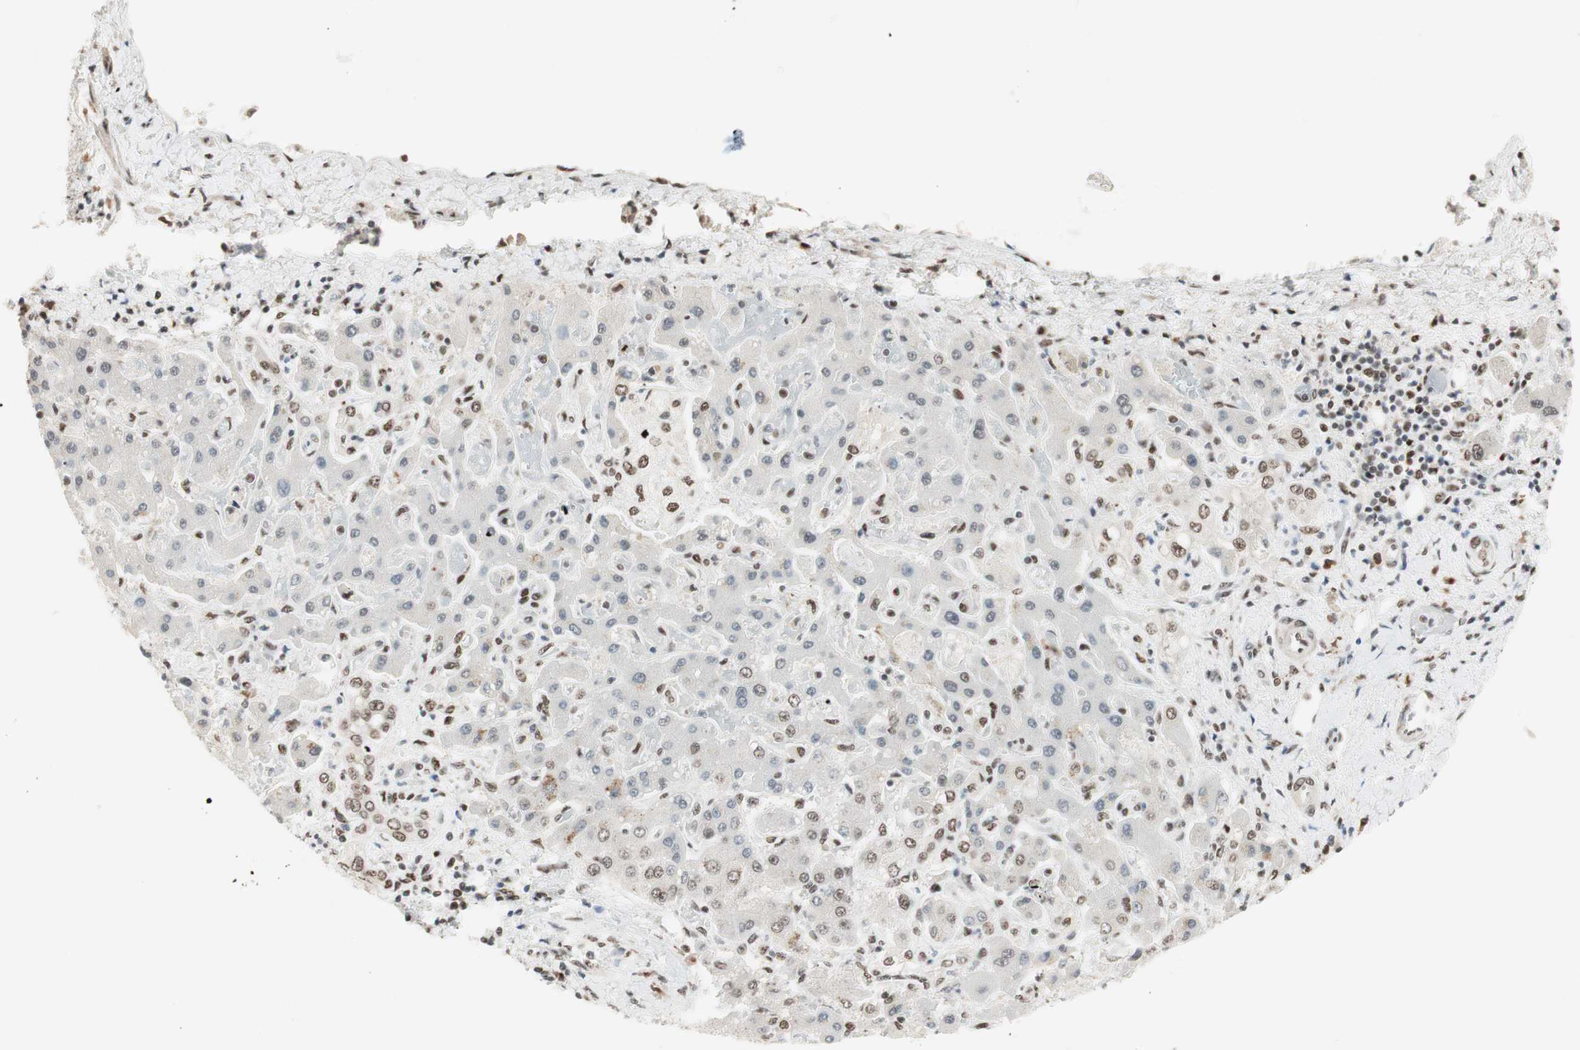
{"staining": {"intensity": "moderate", "quantity": "<25%", "location": "nuclear"}, "tissue": "liver cancer", "cell_type": "Tumor cells", "image_type": "cancer", "snomed": [{"axis": "morphology", "description": "Cholangiocarcinoma"}, {"axis": "topography", "description": "Liver"}], "caption": "Tumor cells display low levels of moderate nuclear positivity in approximately <25% of cells in human liver cancer (cholangiocarcinoma).", "gene": "SMARCE1", "patient": {"sex": "male", "age": 50}}